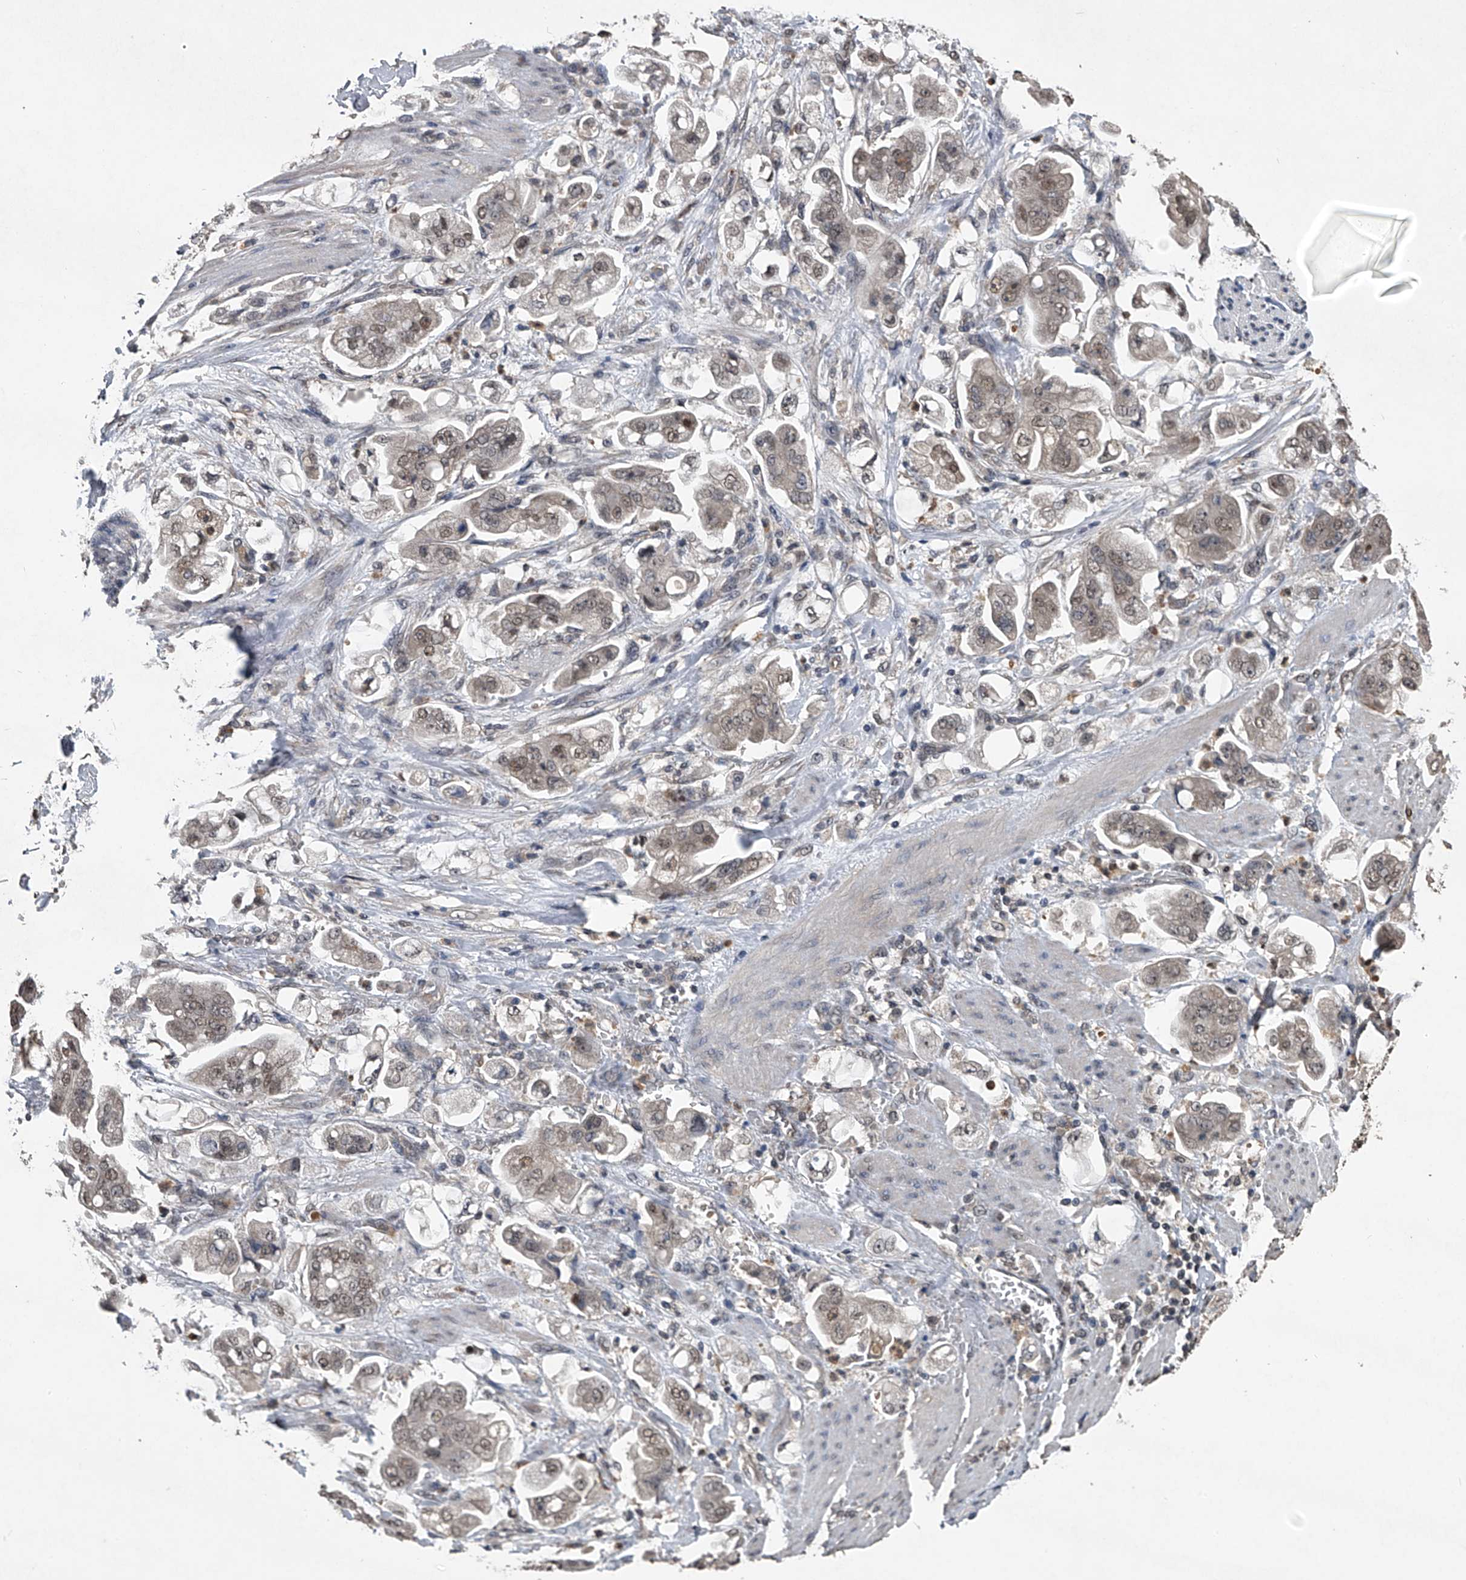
{"staining": {"intensity": "weak", "quantity": ">75%", "location": "cytoplasmic/membranous,nuclear"}, "tissue": "stomach cancer", "cell_type": "Tumor cells", "image_type": "cancer", "snomed": [{"axis": "morphology", "description": "Adenocarcinoma, NOS"}, {"axis": "topography", "description": "Stomach"}], "caption": "IHC staining of stomach adenocarcinoma, which displays low levels of weak cytoplasmic/membranous and nuclear staining in approximately >75% of tumor cells indicating weak cytoplasmic/membranous and nuclear protein expression. The staining was performed using DAB (brown) for protein detection and nuclei were counterstained in hematoxylin (blue).", "gene": "TSNAX", "patient": {"sex": "male", "age": 62}}